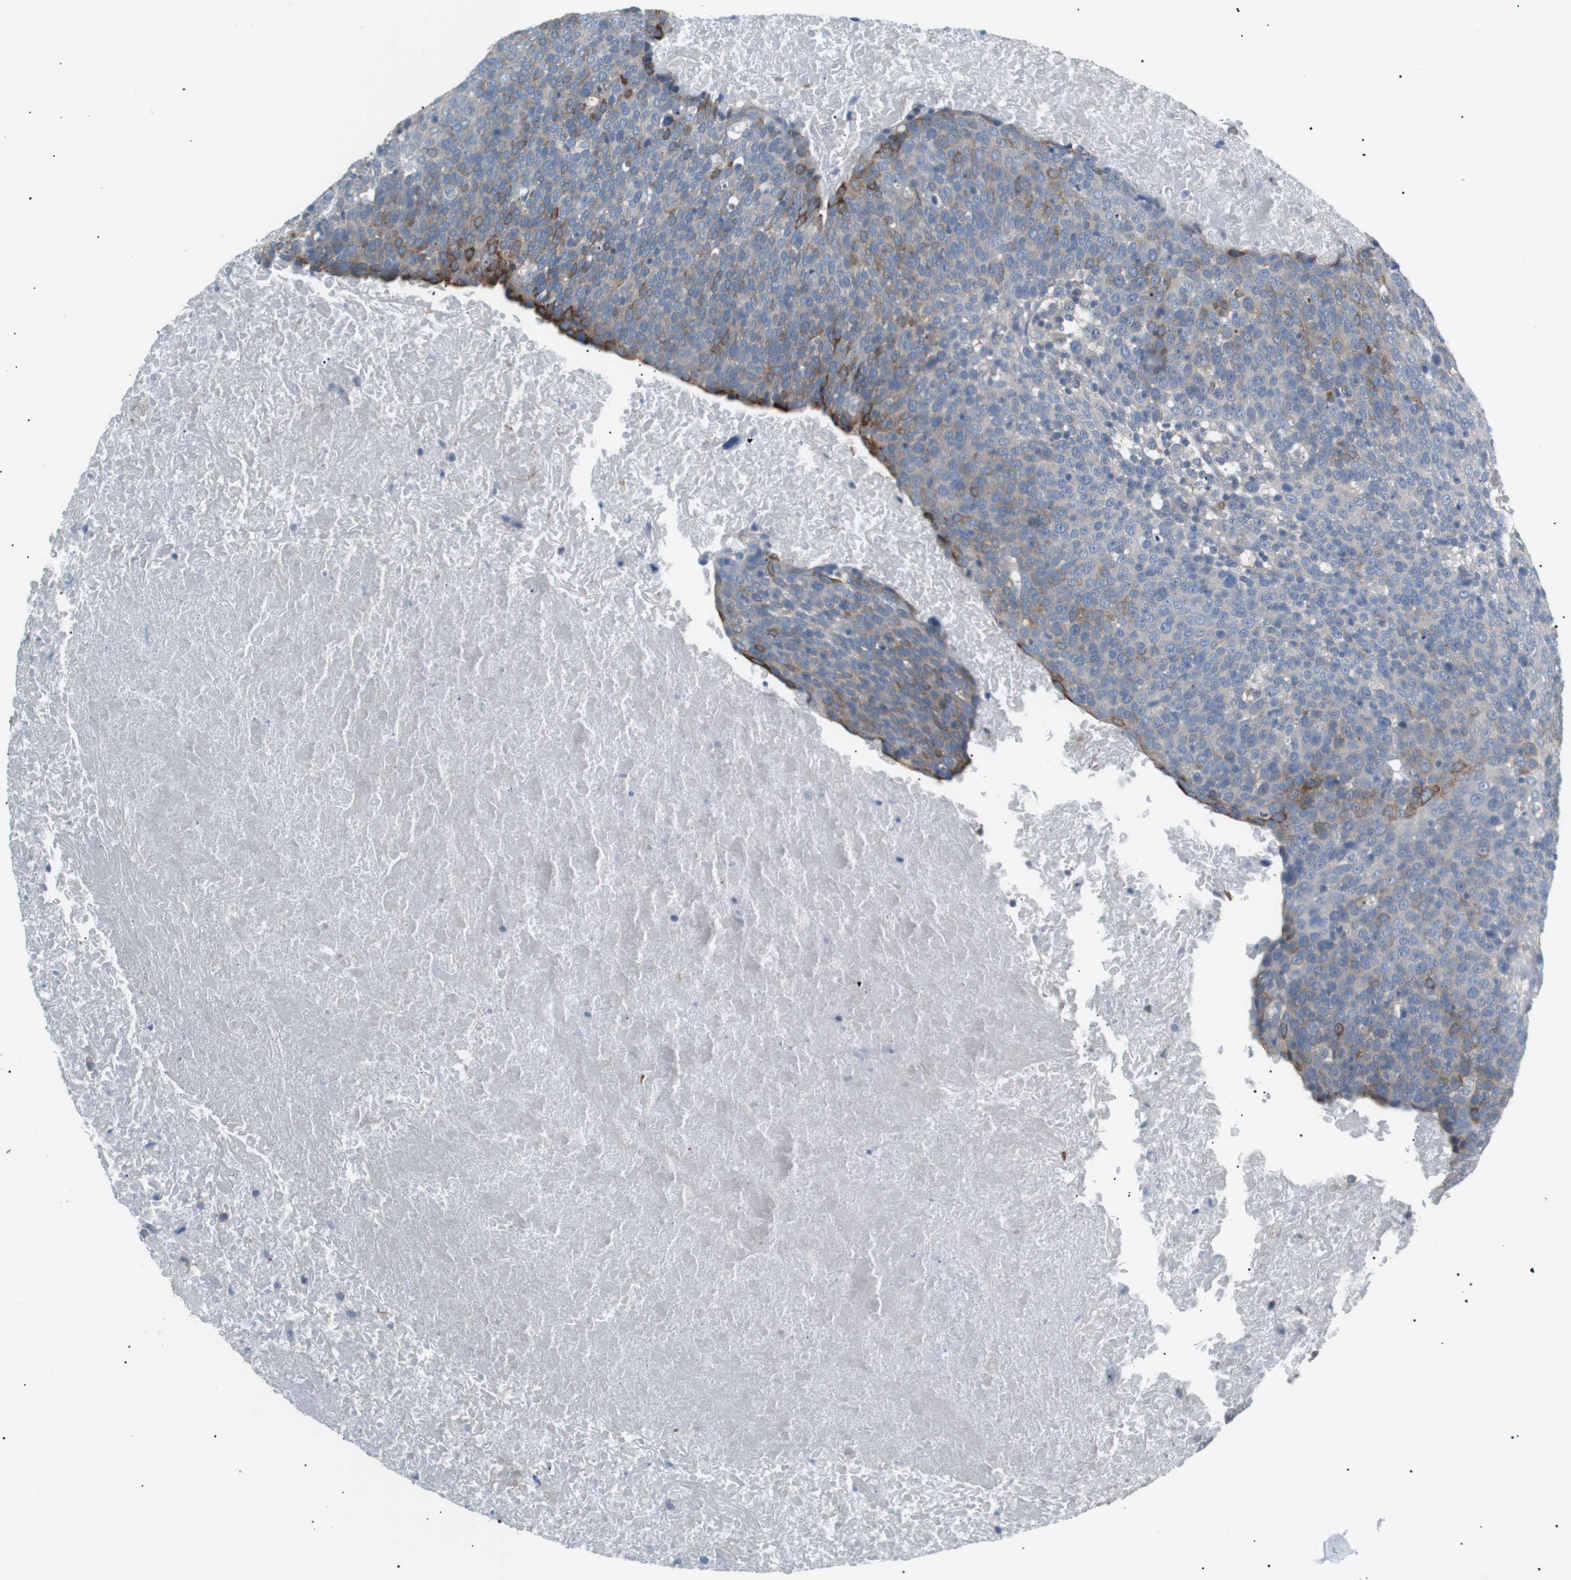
{"staining": {"intensity": "moderate", "quantity": "<25%", "location": "cytoplasmic/membranous"}, "tissue": "head and neck cancer", "cell_type": "Tumor cells", "image_type": "cancer", "snomed": [{"axis": "morphology", "description": "Squamous cell carcinoma, NOS"}, {"axis": "morphology", "description": "Squamous cell carcinoma, metastatic, NOS"}, {"axis": "topography", "description": "Lymph node"}, {"axis": "topography", "description": "Head-Neck"}], "caption": "A histopathology image showing moderate cytoplasmic/membranous positivity in about <25% of tumor cells in head and neck squamous cell carcinoma, as visualized by brown immunohistochemical staining.", "gene": "CDH26", "patient": {"sex": "male", "age": 62}}